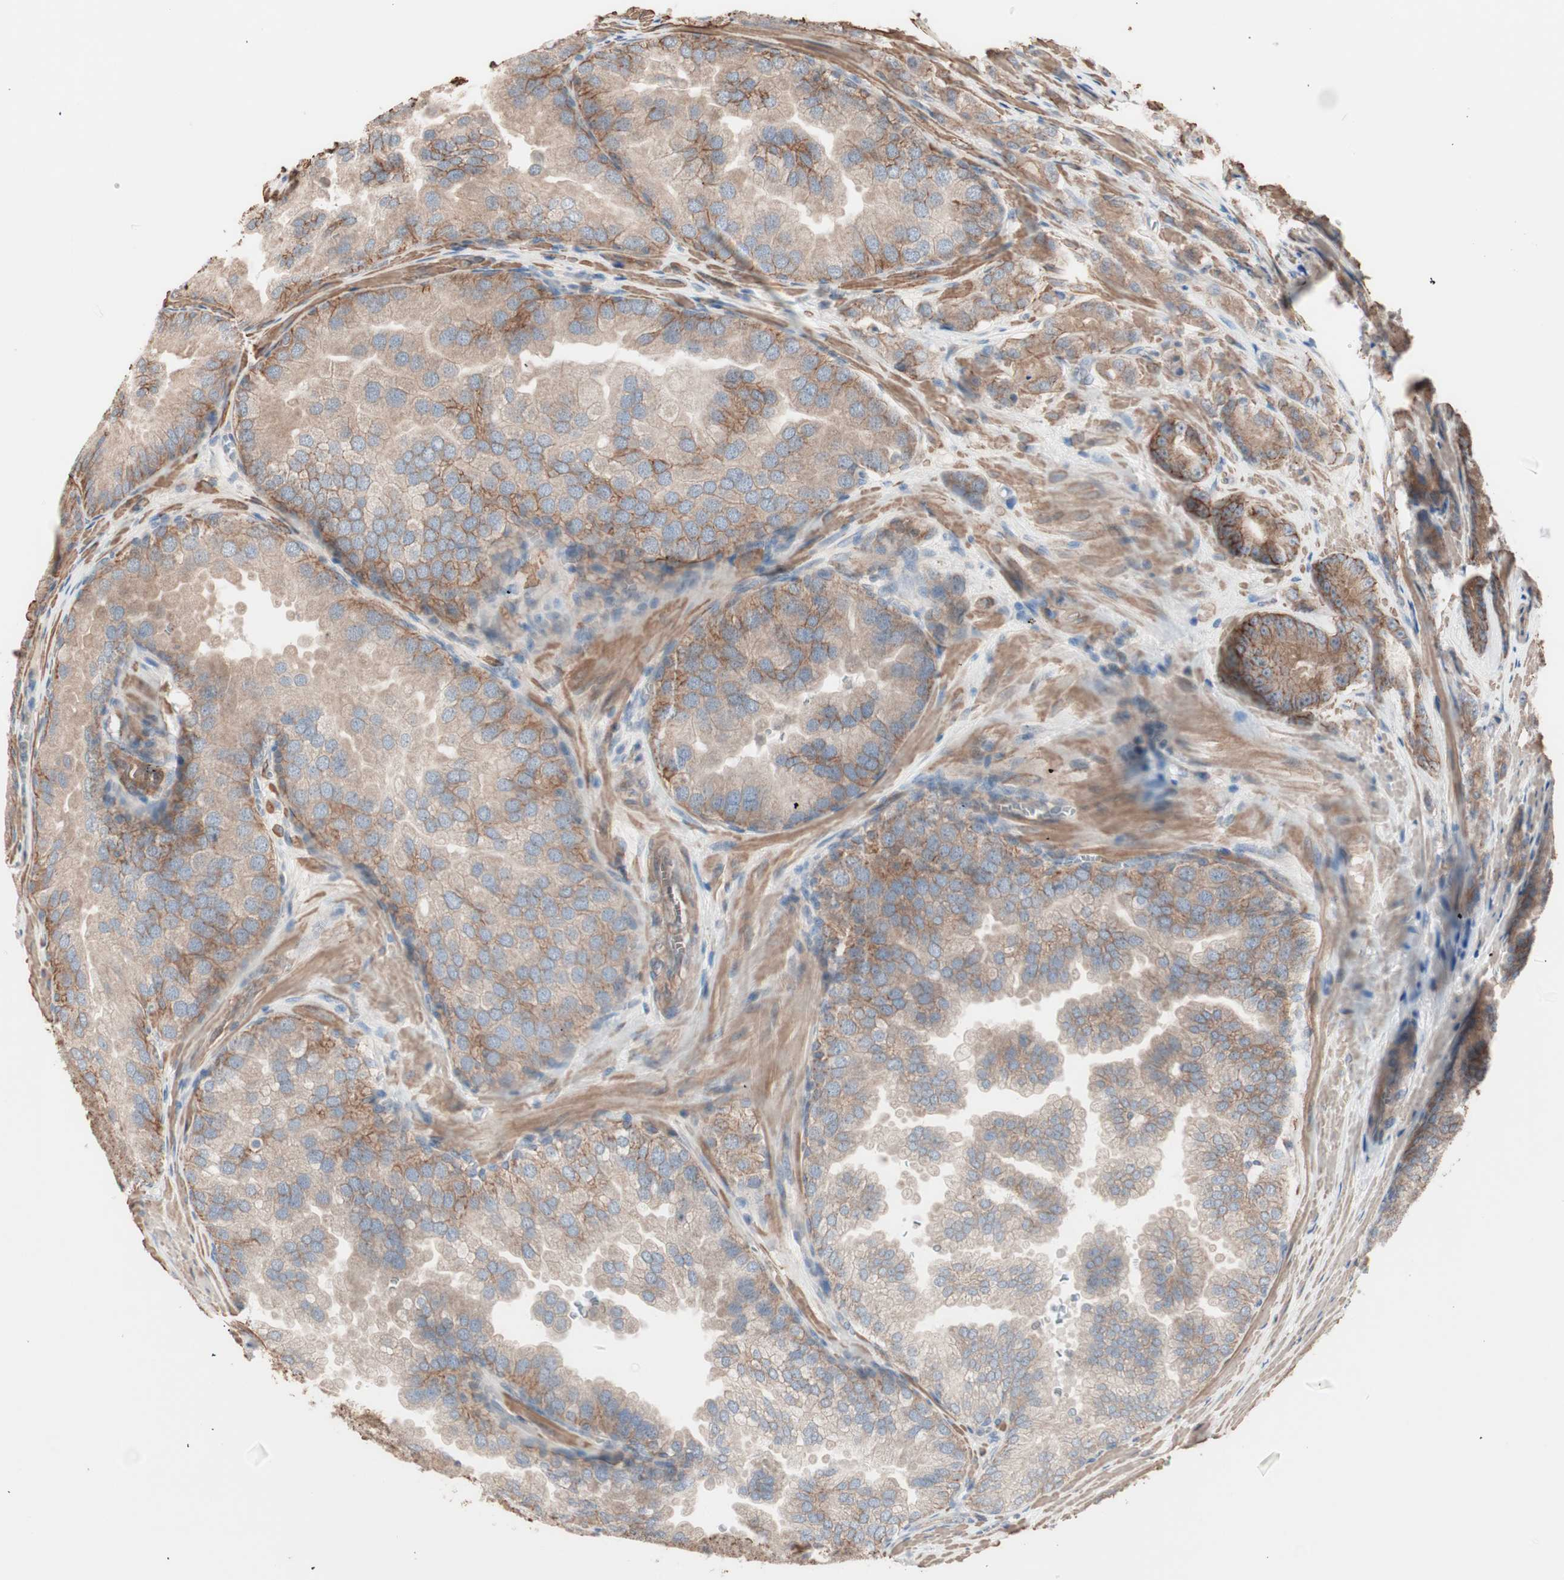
{"staining": {"intensity": "moderate", "quantity": ">75%", "location": "cytoplasmic/membranous"}, "tissue": "prostate cancer", "cell_type": "Tumor cells", "image_type": "cancer", "snomed": [{"axis": "morphology", "description": "Adenocarcinoma, High grade"}, {"axis": "topography", "description": "Prostate"}], "caption": "This histopathology image displays immunohistochemistry (IHC) staining of prostate cancer, with medium moderate cytoplasmic/membranous expression in about >75% of tumor cells.", "gene": "ALG5", "patient": {"sex": "male", "age": 64}}